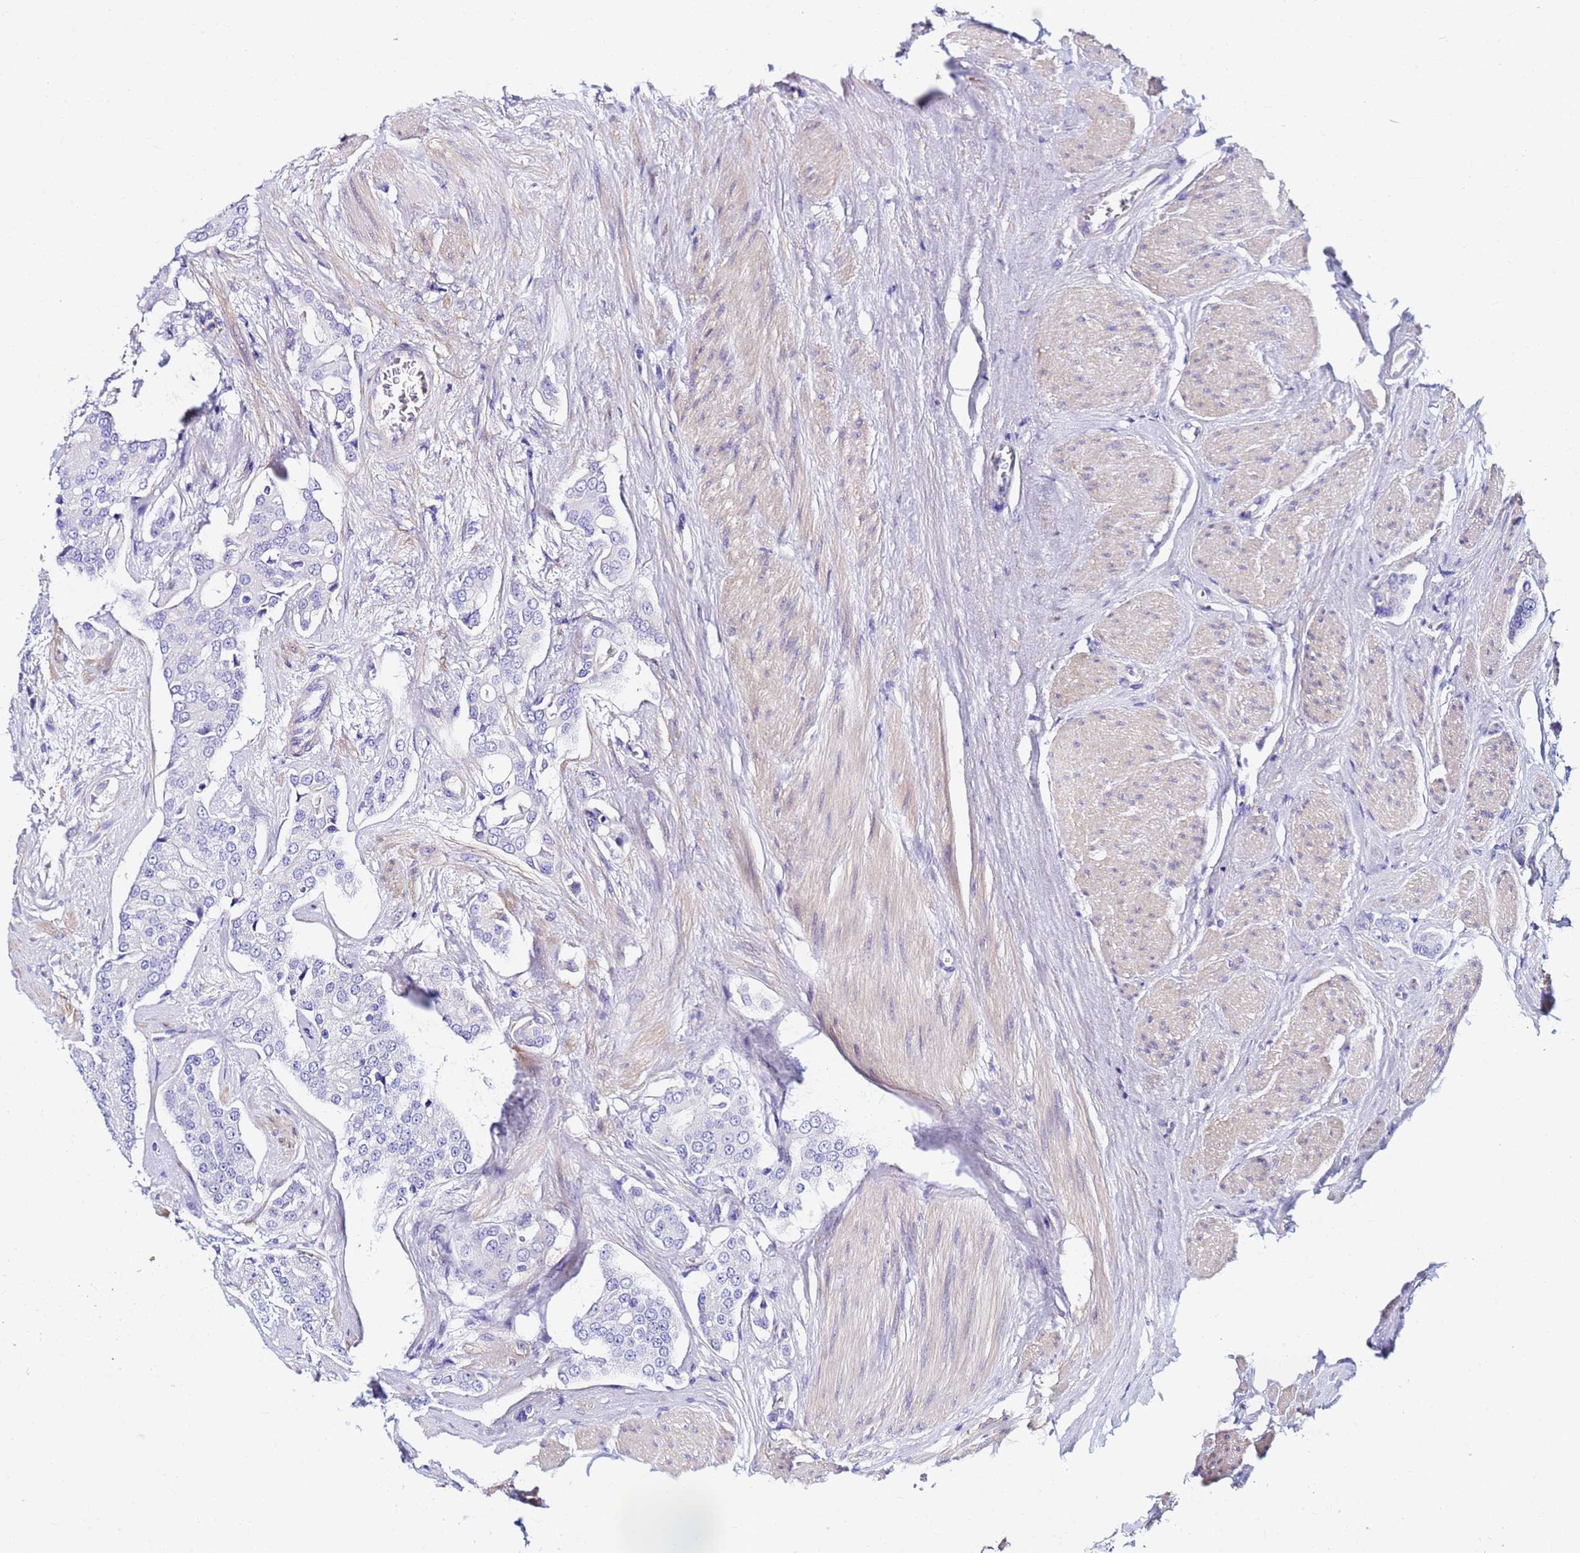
{"staining": {"intensity": "negative", "quantity": "none", "location": "none"}, "tissue": "prostate cancer", "cell_type": "Tumor cells", "image_type": "cancer", "snomed": [{"axis": "morphology", "description": "Adenocarcinoma, High grade"}, {"axis": "topography", "description": "Prostate"}], "caption": "Prostate cancer was stained to show a protein in brown. There is no significant positivity in tumor cells. (Brightfield microscopy of DAB immunohistochemistry (IHC) at high magnification).", "gene": "JRKL", "patient": {"sex": "male", "age": 71}}